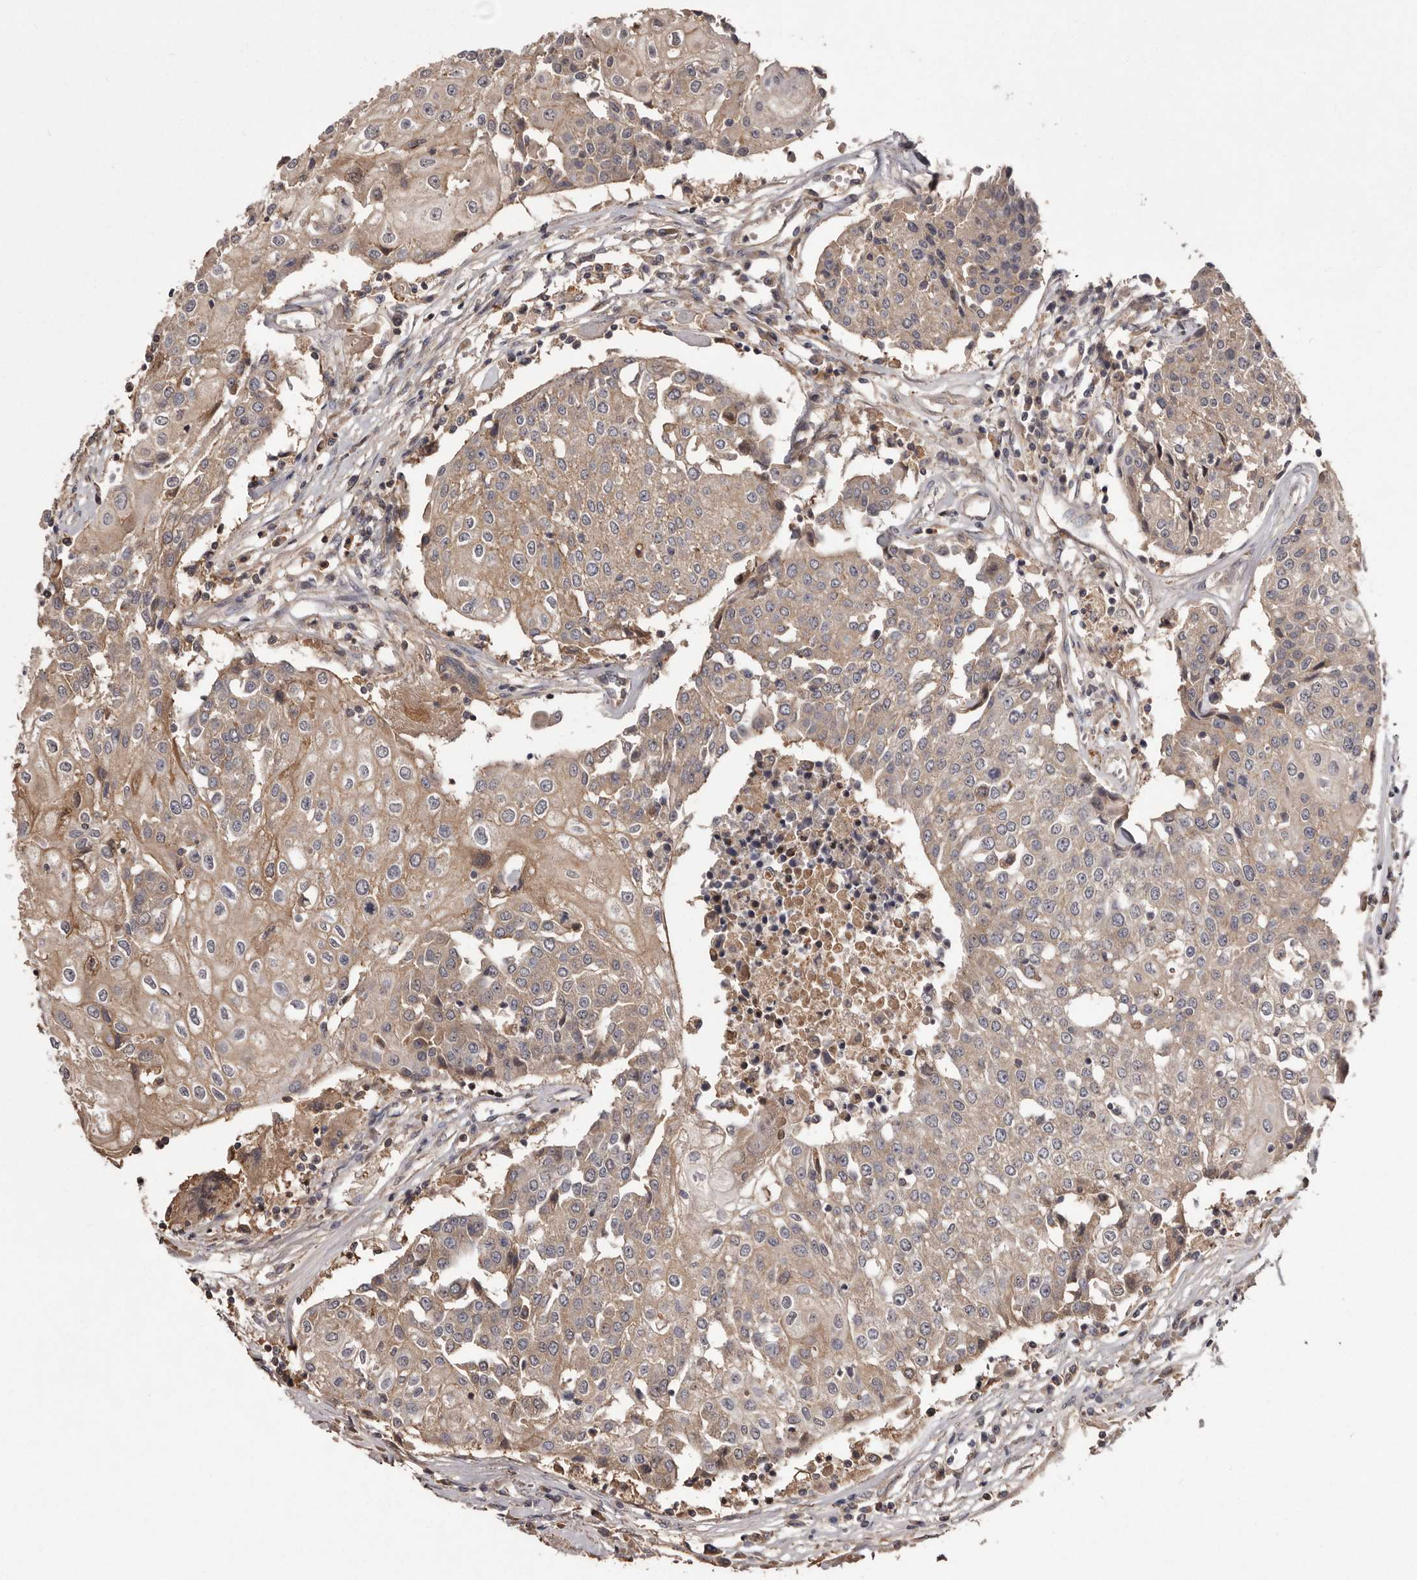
{"staining": {"intensity": "weak", "quantity": ">75%", "location": "cytoplasmic/membranous"}, "tissue": "urothelial cancer", "cell_type": "Tumor cells", "image_type": "cancer", "snomed": [{"axis": "morphology", "description": "Urothelial carcinoma, High grade"}, {"axis": "topography", "description": "Urinary bladder"}], "caption": "Immunohistochemical staining of high-grade urothelial carcinoma exhibits low levels of weak cytoplasmic/membranous protein staining in approximately >75% of tumor cells. The staining was performed using DAB, with brown indicating positive protein expression. Nuclei are stained blue with hematoxylin.", "gene": "CYP1B1", "patient": {"sex": "female", "age": 85}}